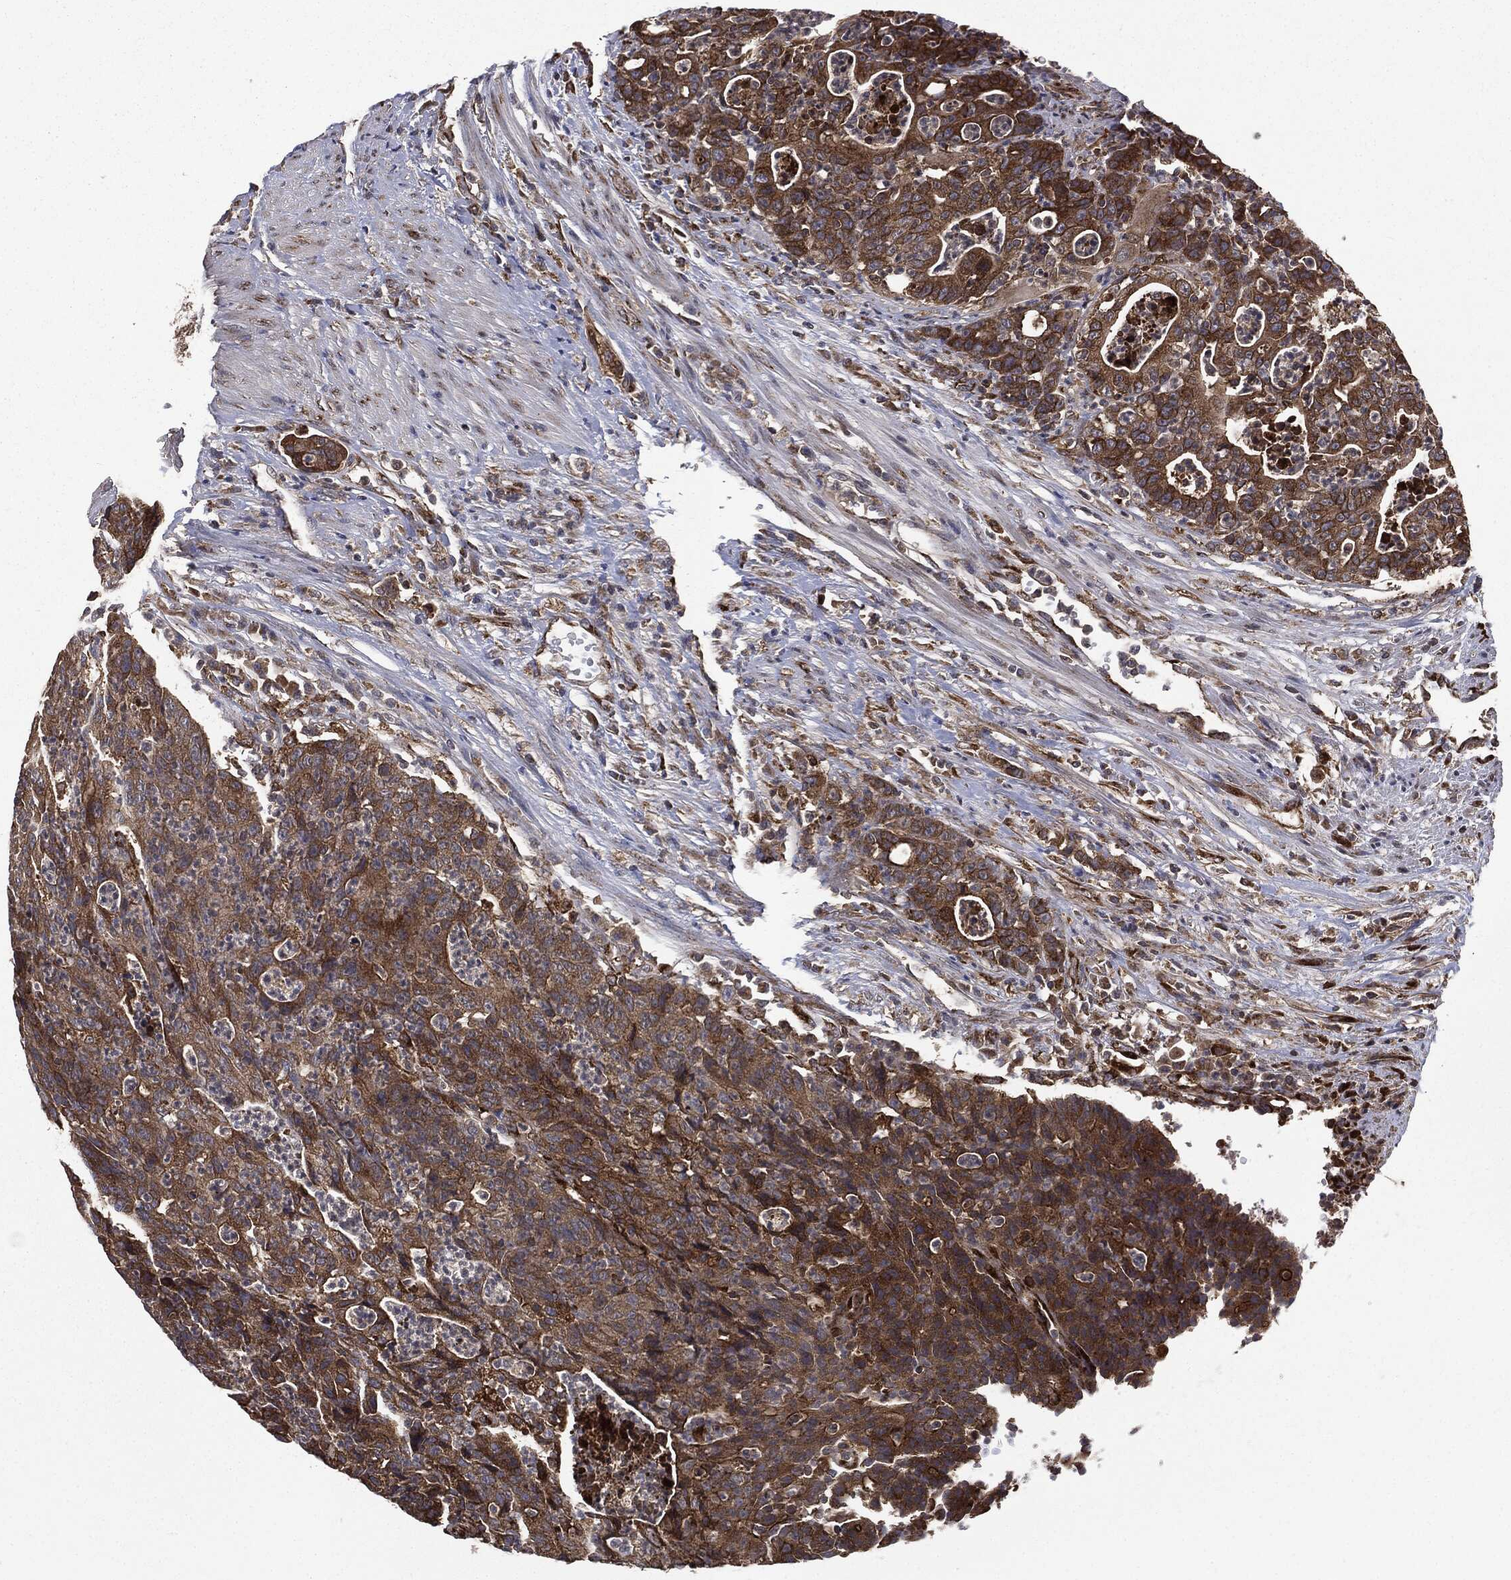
{"staining": {"intensity": "strong", "quantity": ">75%", "location": "cytoplasmic/membranous"}, "tissue": "colorectal cancer", "cell_type": "Tumor cells", "image_type": "cancer", "snomed": [{"axis": "morphology", "description": "Adenocarcinoma, NOS"}, {"axis": "topography", "description": "Colon"}], "caption": "Human colorectal cancer stained with a protein marker displays strong staining in tumor cells.", "gene": "PLOD3", "patient": {"sex": "male", "age": 70}}